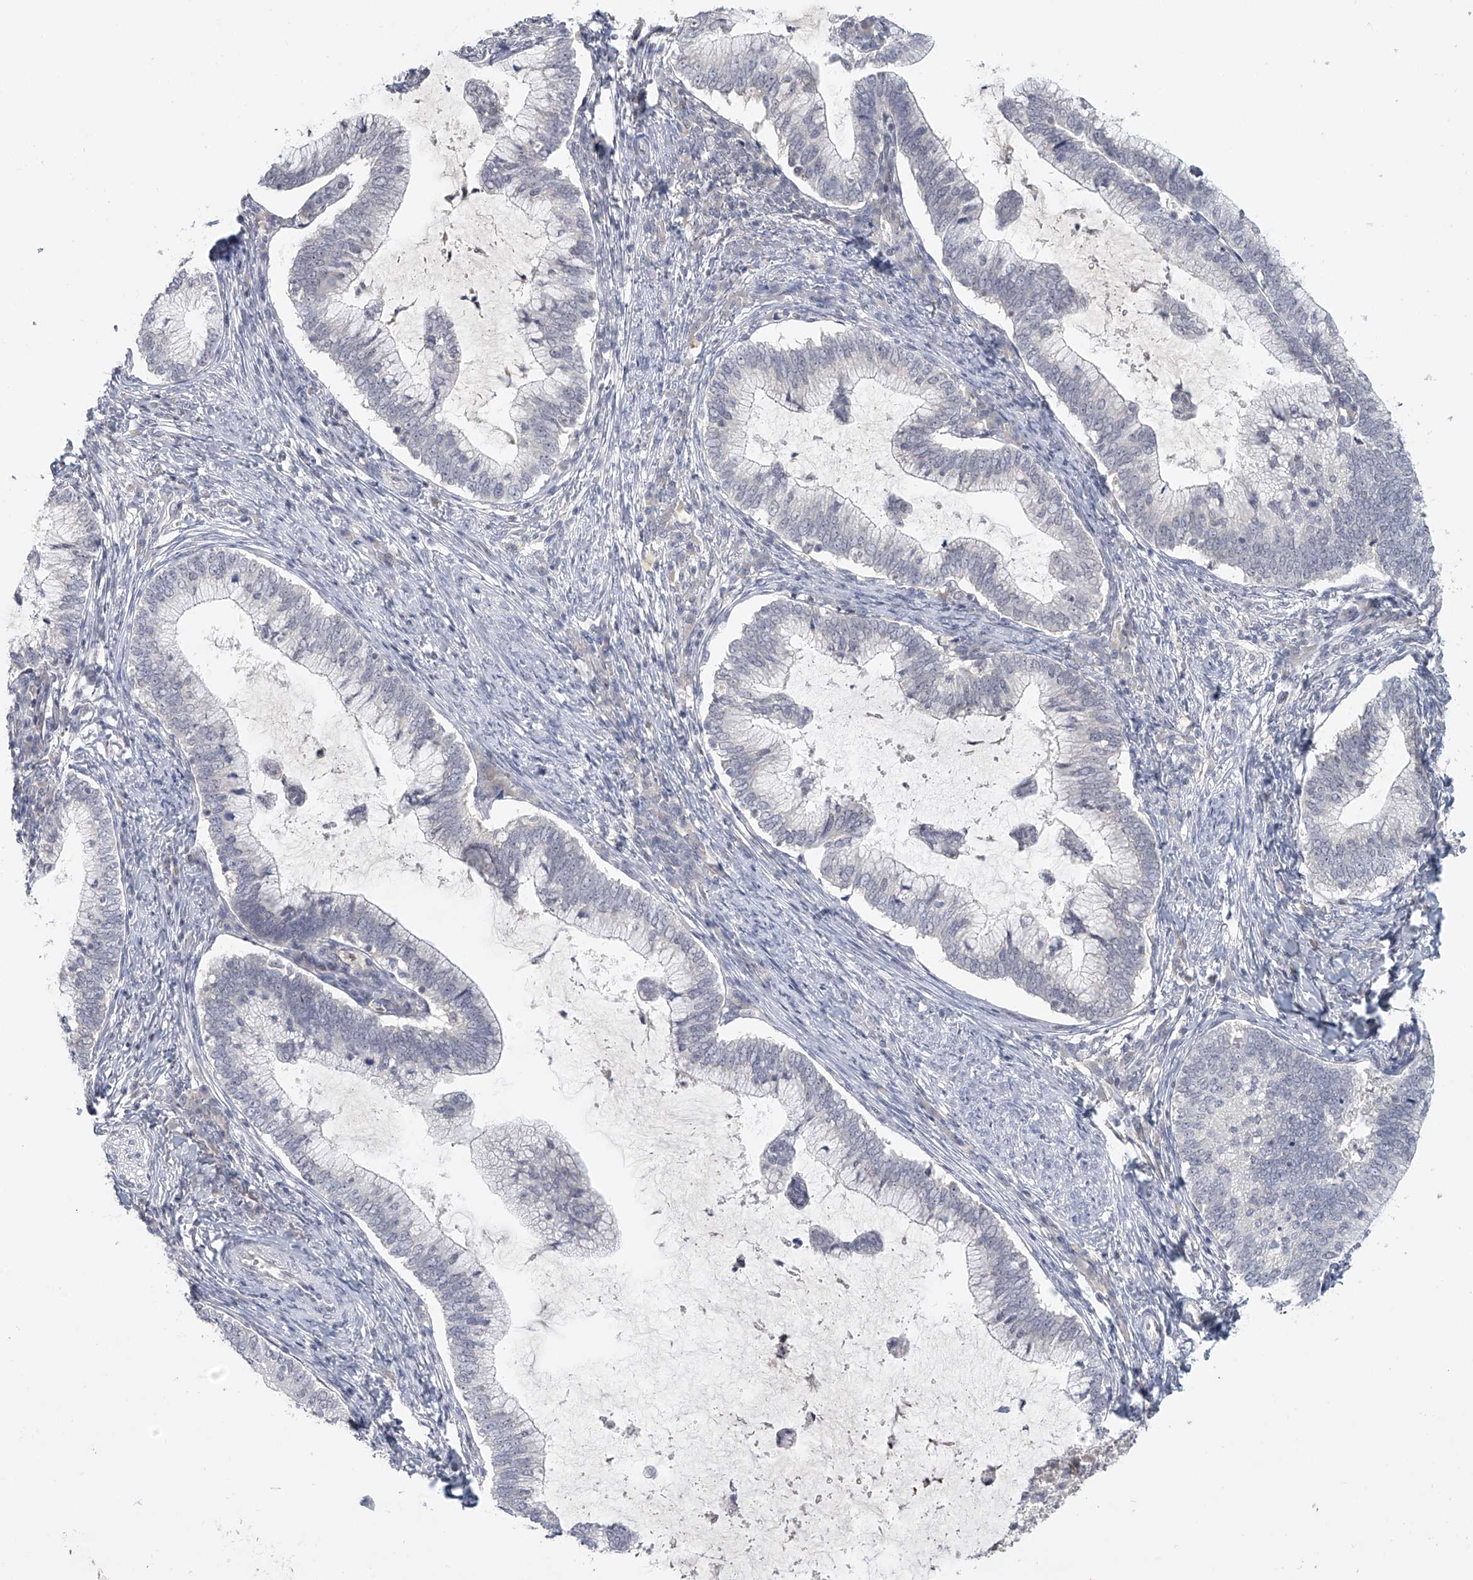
{"staining": {"intensity": "negative", "quantity": "none", "location": "none"}, "tissue": "cervical cancer", "cell_type": "Tumor cells", "image_type": "cancer", "snomed": [{"axis": "morphology", "description": "Adenocarcinoma, NOS"}, {"axis": "topography", "description": "Cervix"}], "caption": "This histopathology image is of adenocarcinoma (cervical) stained with IHC to label a protein in brown with the nuclei are counter-stained blue. There is no expression in tumor cells.", "gene": "DDX43", "patient": {"sex": "female", "age": 36}}